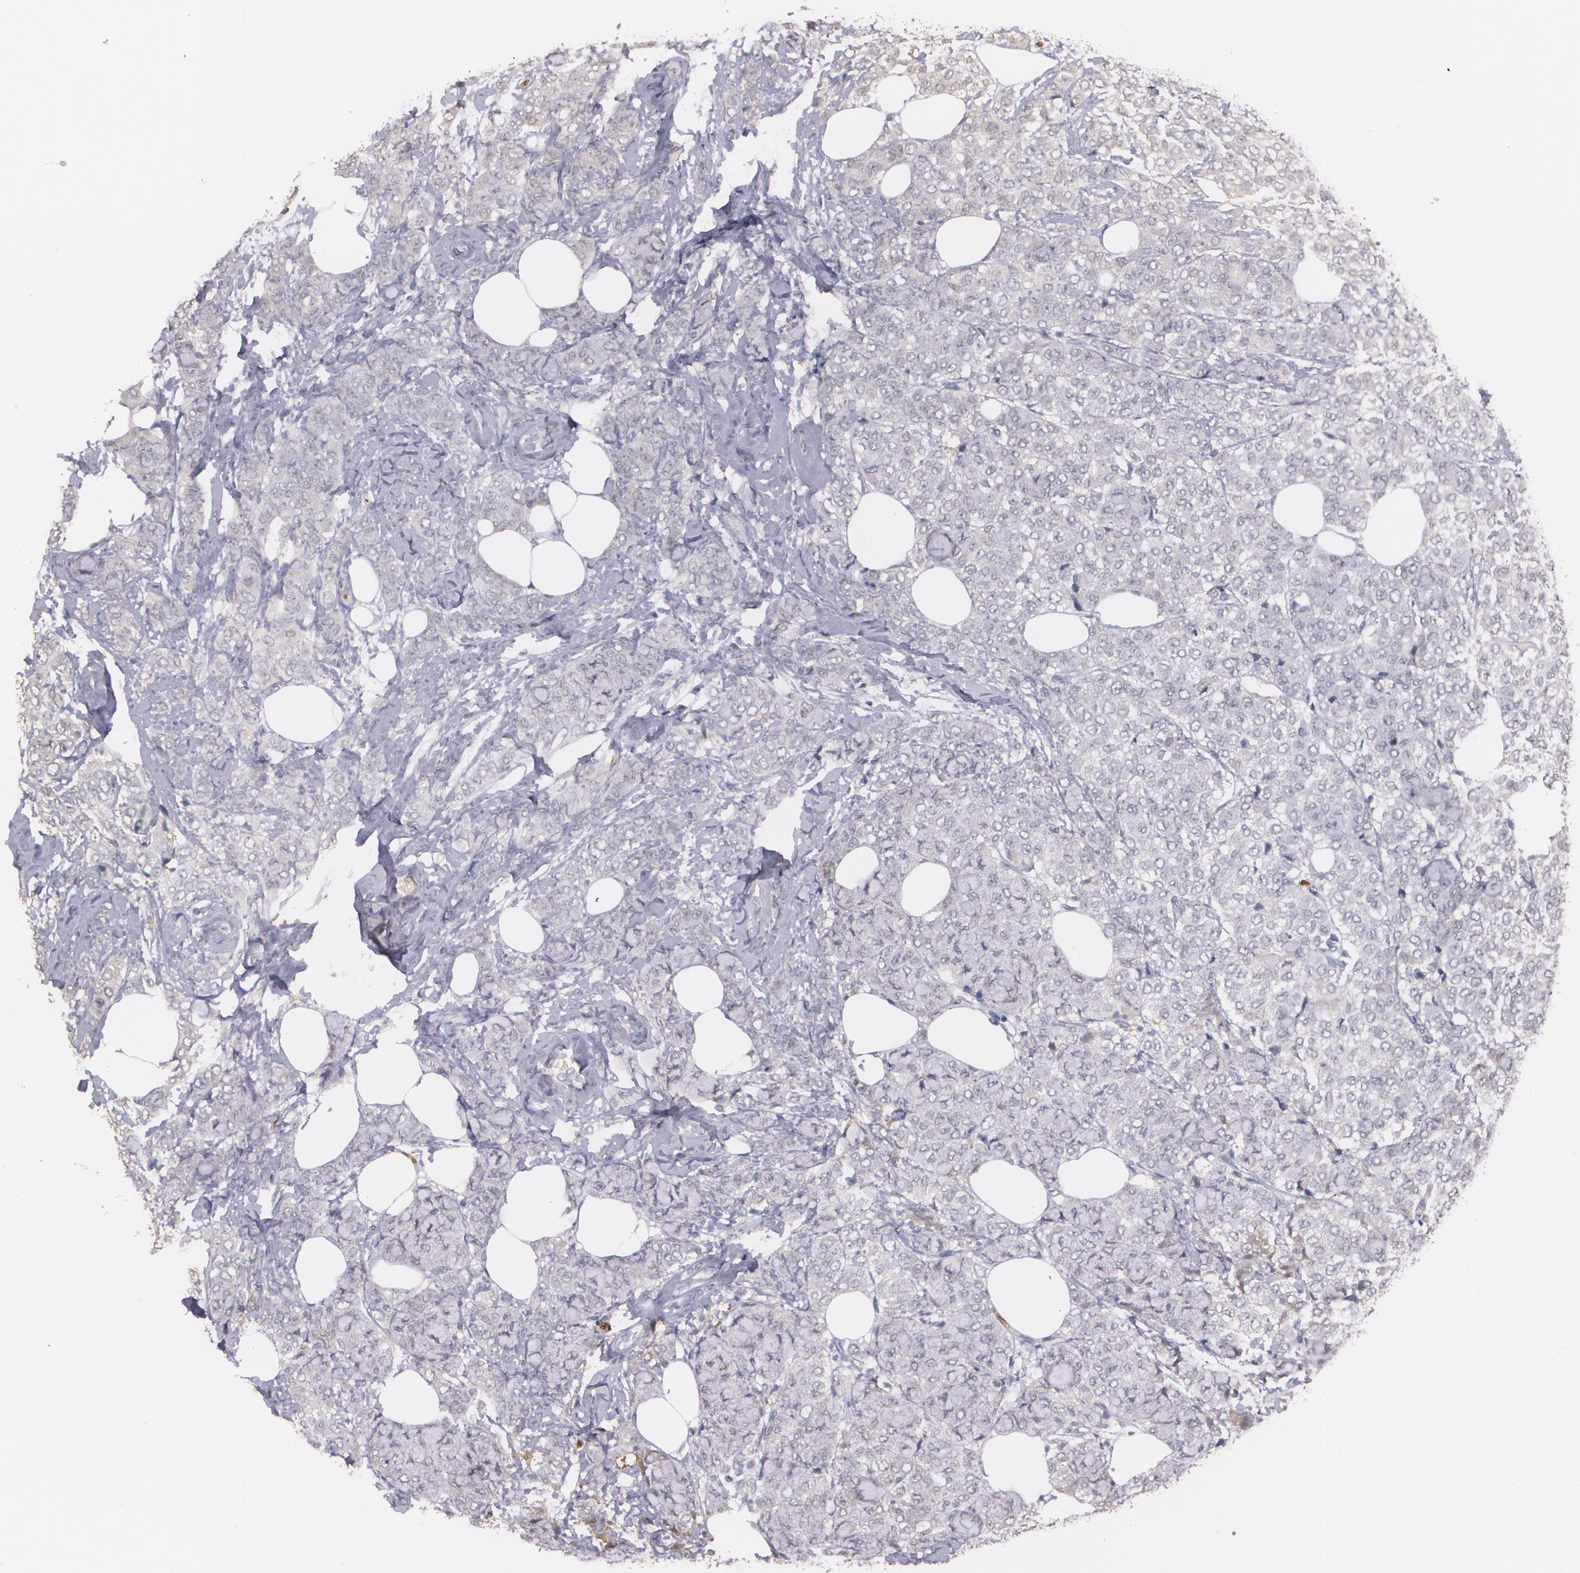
{"staining": {"intensity": "weak", "quantity": "<25%", "location": "cytoplasmic/membranous"}, "tissue": "breast cancer", "cell_type": "Tumor cells", "image_type": "cancer", "snomed": [{"axis": "morphology", "description": "Lobular carcinoma"}, {"axis": "topography", "description": "Breast"}], "caption": "High power microscopy photomicrograph of an immunohistochemistry (IHC) image of breast cancer (lobular carcinoma), revealing no significant staining in tumor cells.", "gene": "PTS", "patient": {"sex": "female", "age": 60}}